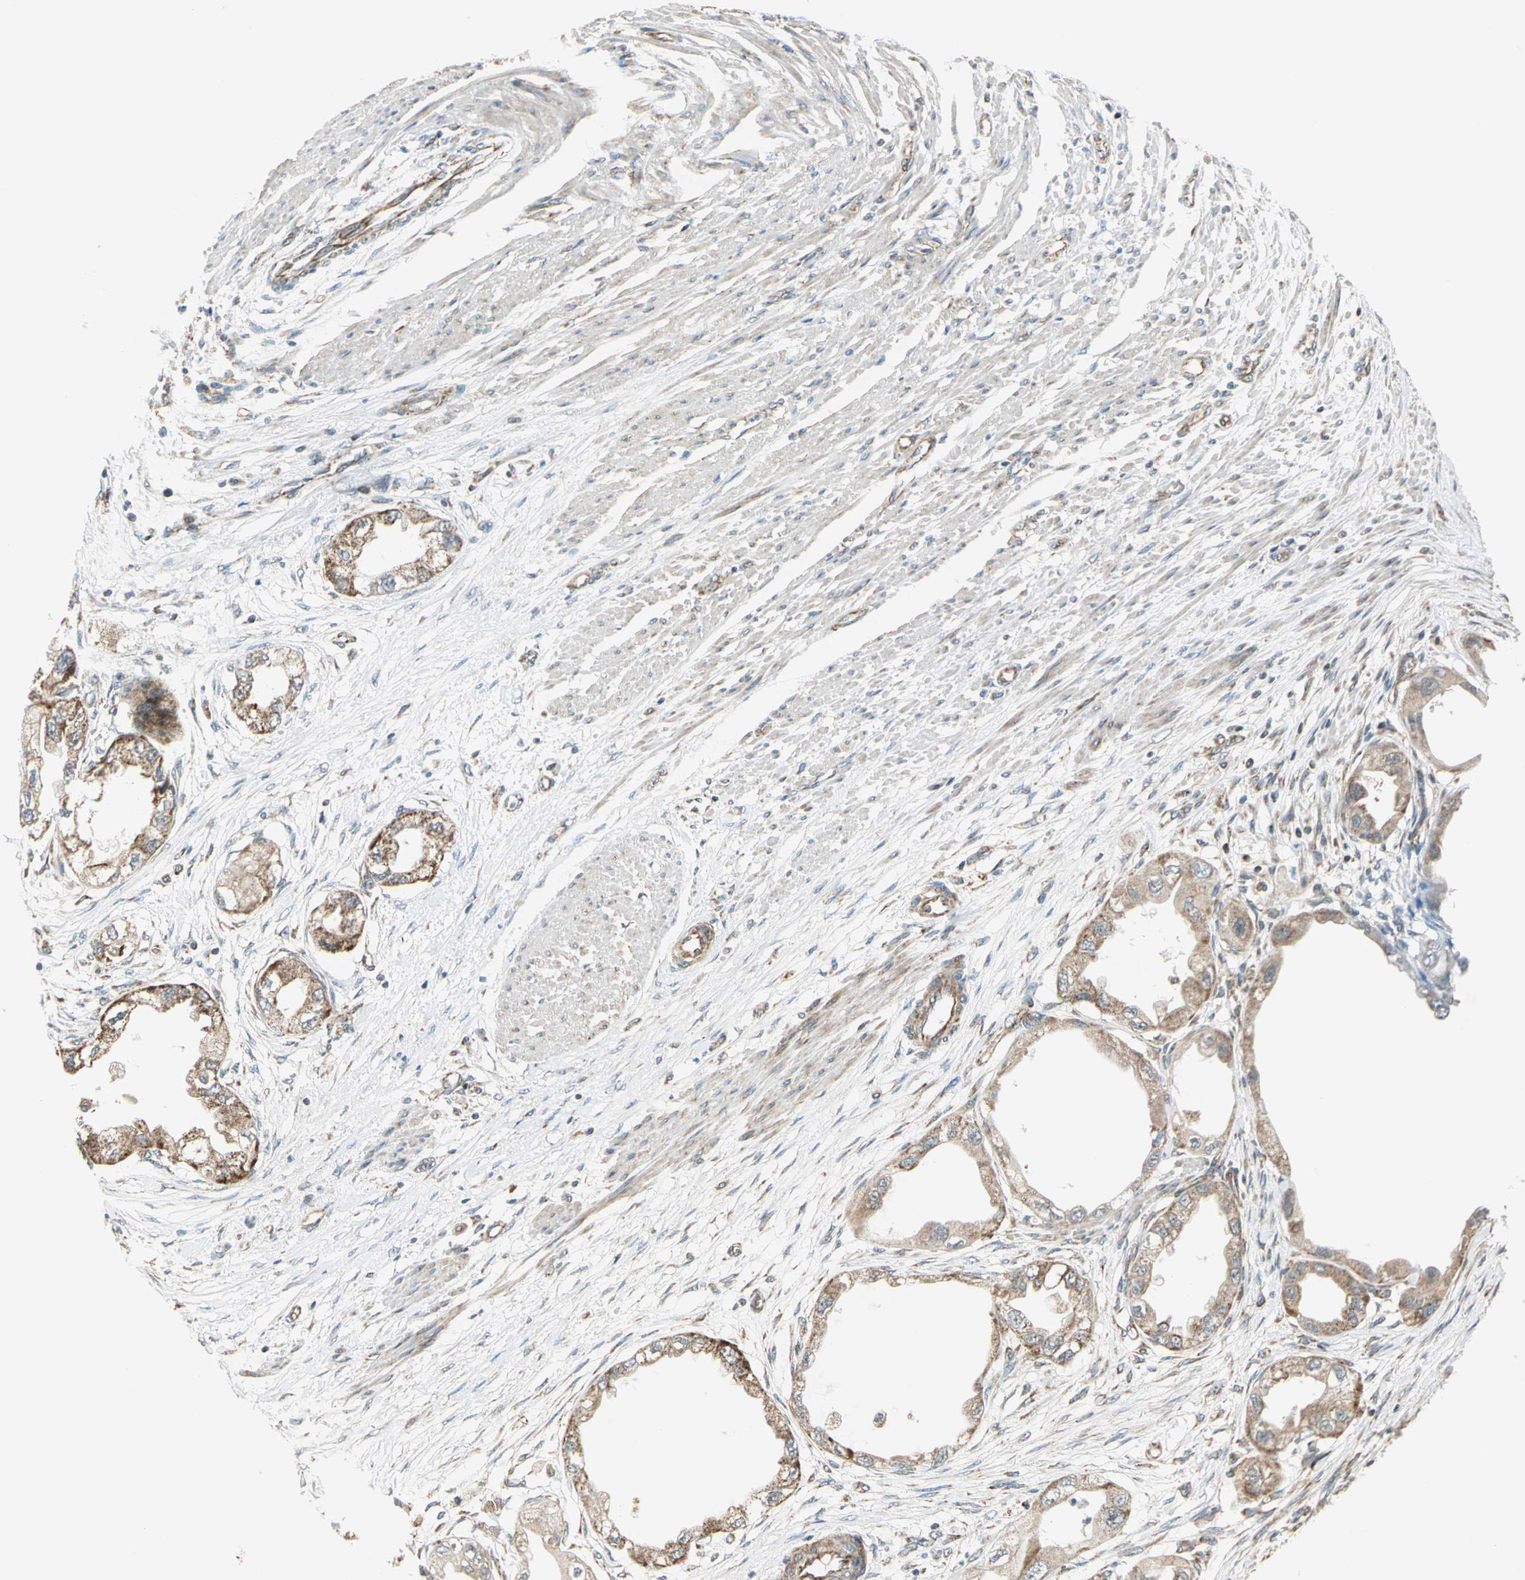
{"staining": {"intensity": "moderate", "quantity": ">75%", "location": "cytoplasmic/membranous"}, "tissue": "endometrial cancer", "cell_type": "Tumor cells", "image_type": "cancer", "snomed": [{"axis": "morphology", "description": "Adenocarcinoma, NOS"}, {"axis": "topography", "description": "Endometrium"}], "caption": "Human endometrial adenocarcinoma stained with a protein marker displays moderate staining in tumor cells.", "gene": "MRPS22", "patient": {"sex": "female", "age": 67}}